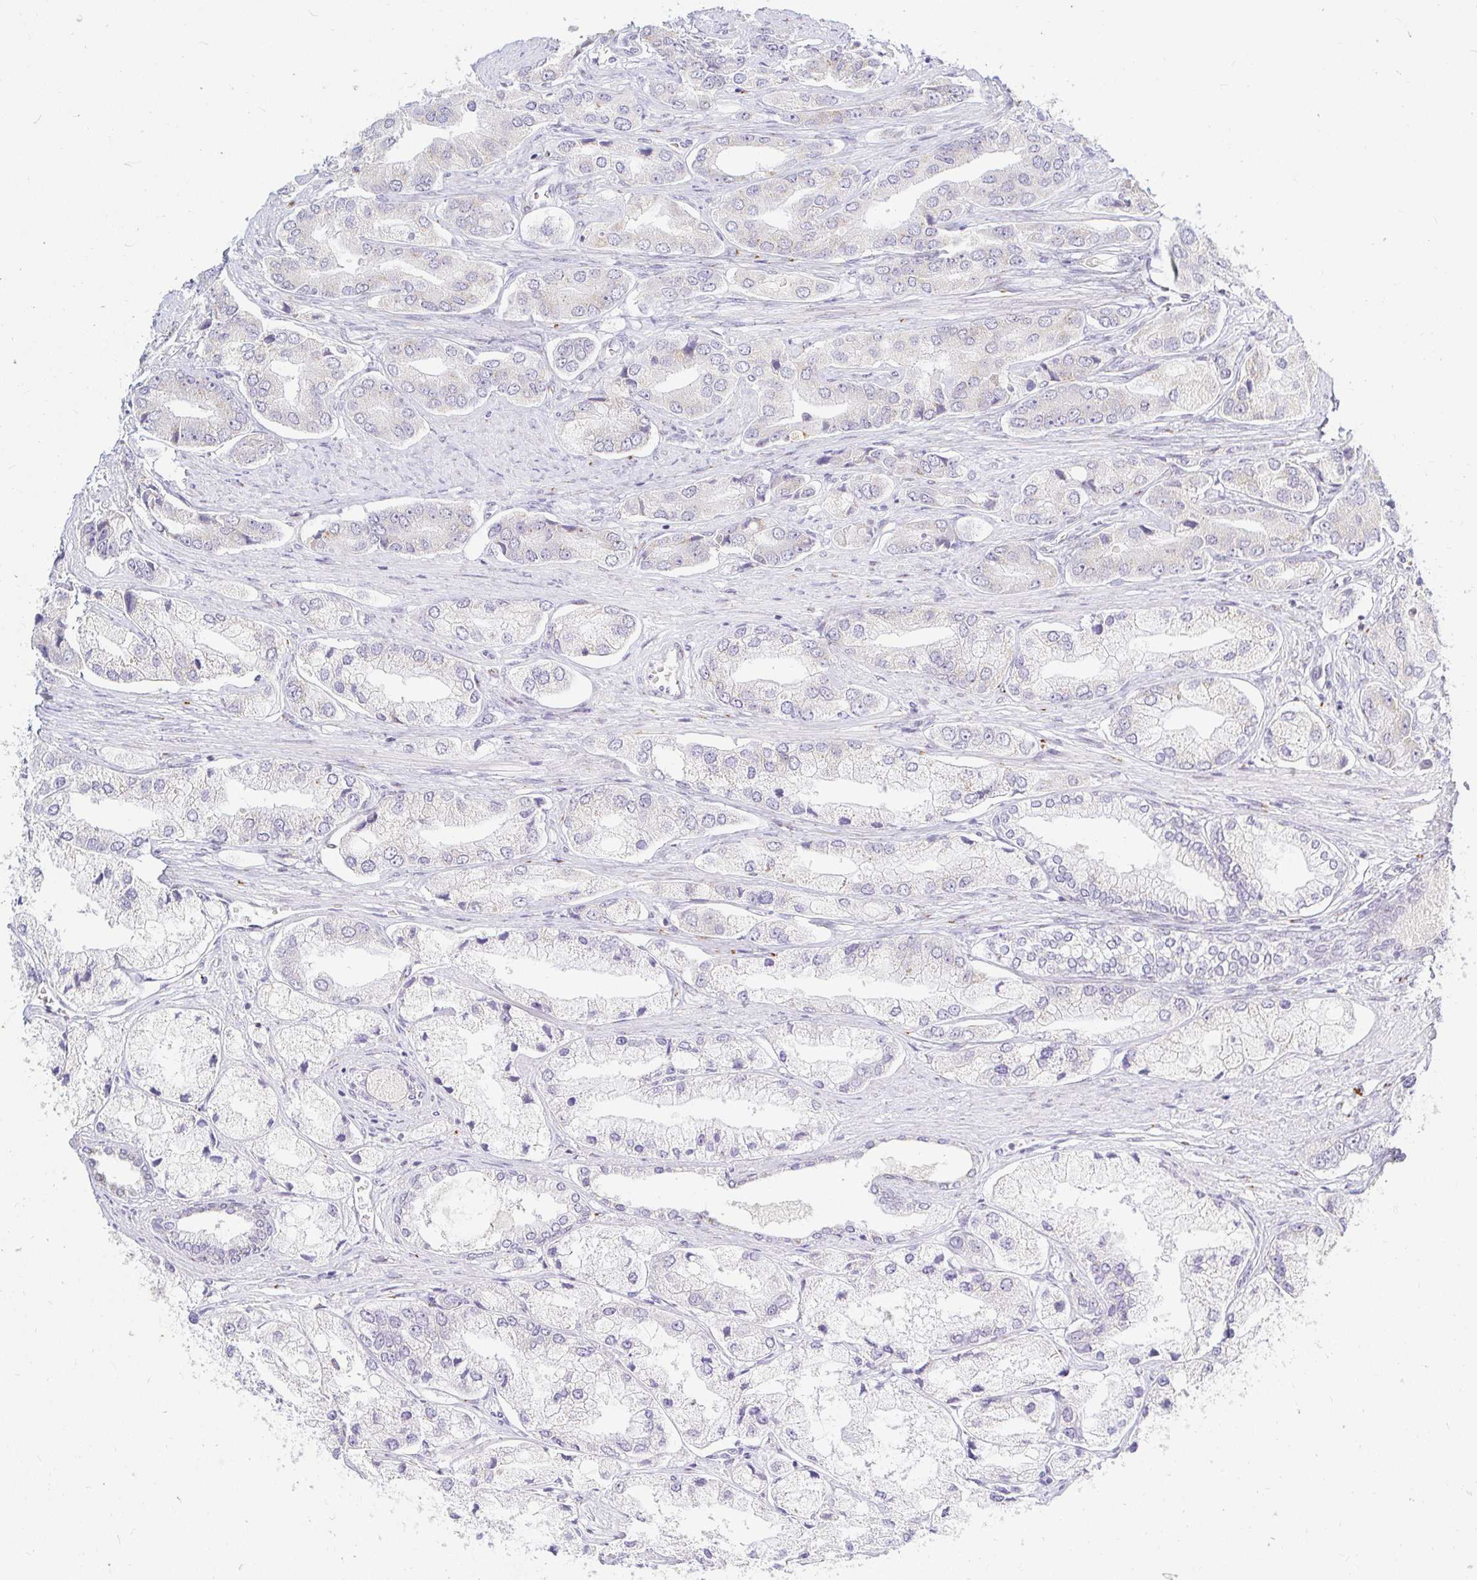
{"staining": {"intensity": "negative", "quantity": "none", "location": "none"}, "tissue": "prostate cancer", "cell_type": "Tumor cells", "image_type": "cancer", "snomed": [{"axis": "morphology", "description": "Adenocarcinoma, Low grade"}, {"axis": "topography", "description": "Prostate"}], "caption": "Adenocarcinoma (low-grade) (prostate) stained for a protein using immunohistochemistry (IHC) shows no positivity tumor cells.", "gene": "OR51D1", "patient": {"sex": "male", "age": 69}}